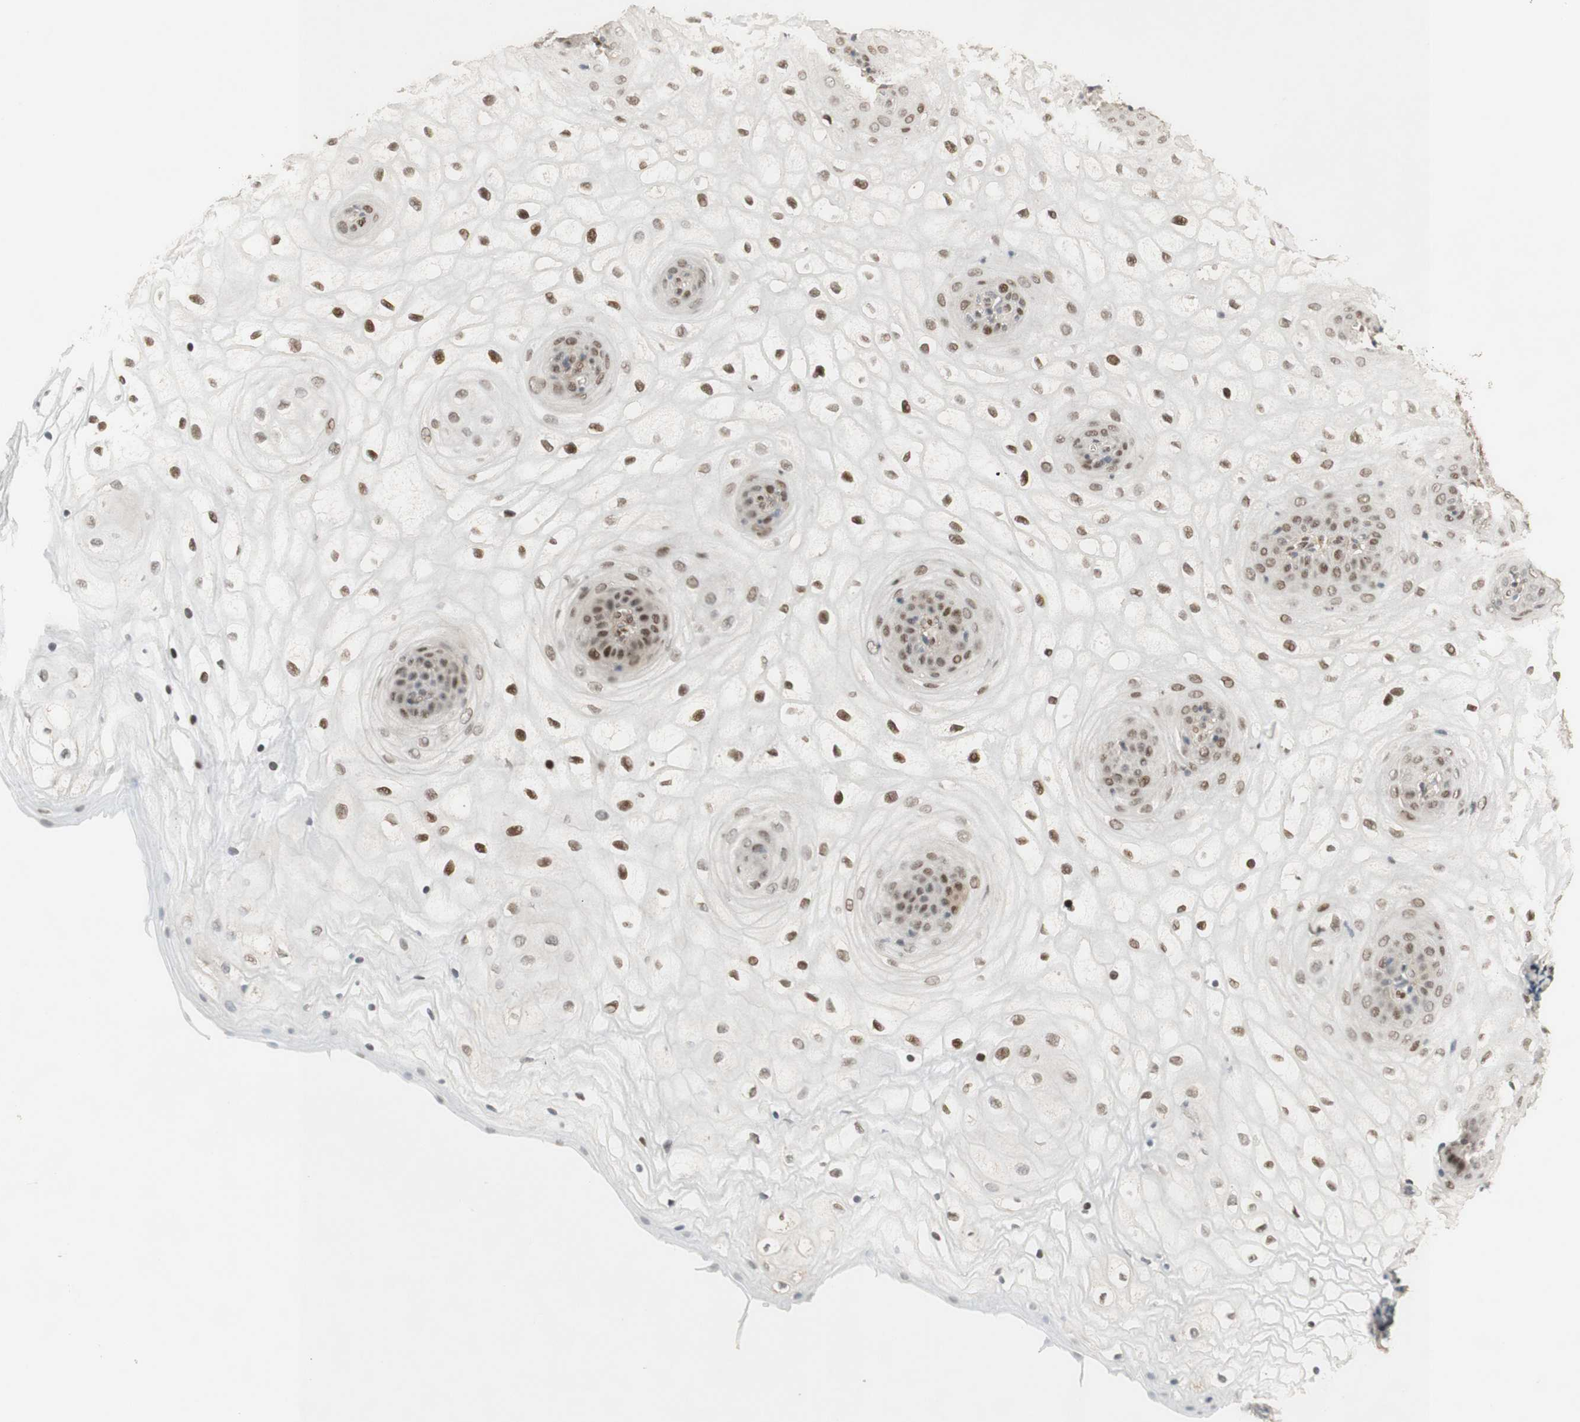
{"staining": {"intensity": "strong", "quantity": ">75%", "location": "nuclear"}, "tissue": "vagina", "cell_type": "Squamous epithelial cells", "image_type": "normal", "snomed": [{"axis": "morphology", "description": "Normal tissue, NOS"}, {"axis": "topography", "description": "Vagina"}], "caption": "This histopathology image displays IHC staining of unremarkable human vagina, with high strong nuclear staining in about >75% of squamous epithelial cells.", "gene": "FOXP1", "patient": {"sex": "female", "age": 34}}